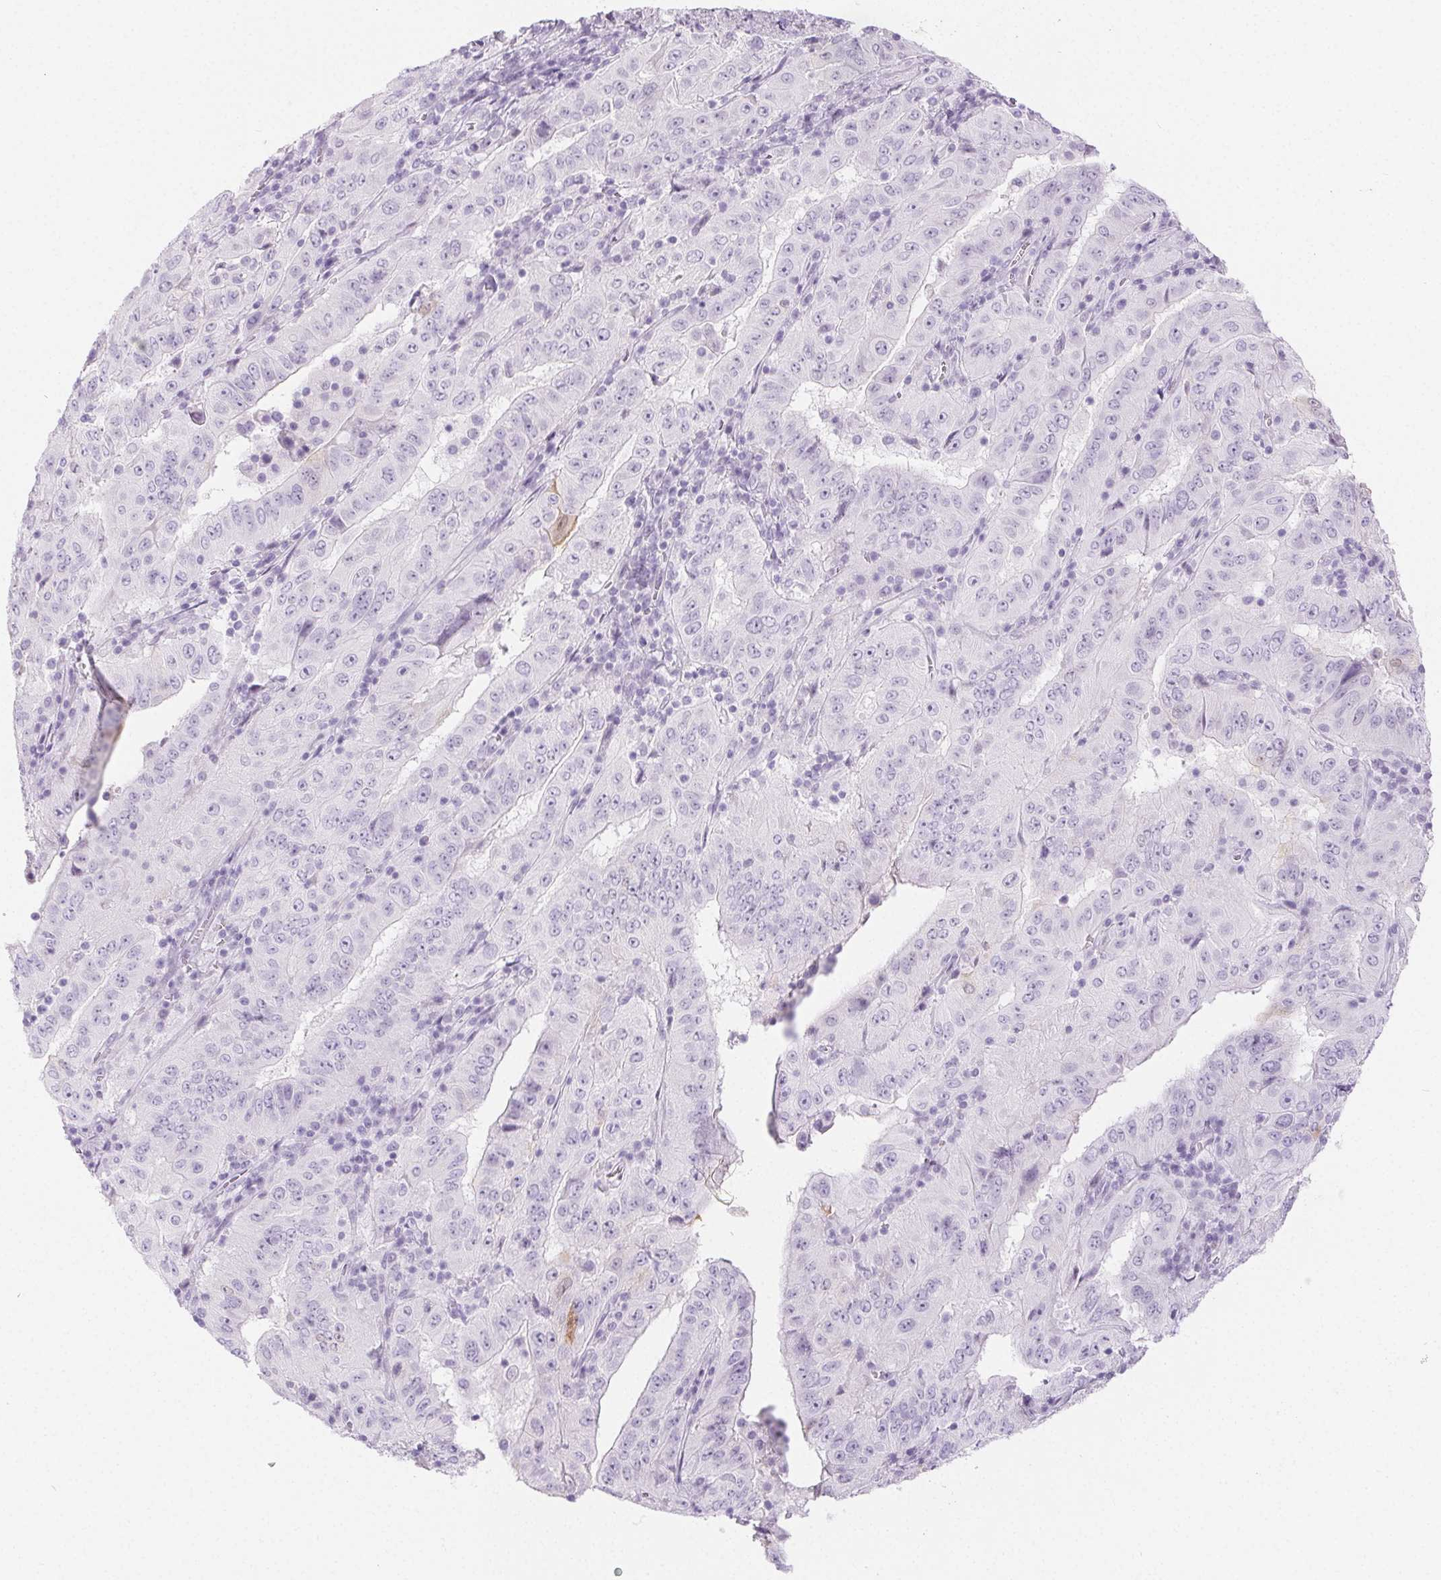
{"staining": {"intensity": "negative", "quantity": "none", "location": "none"}, "tissue": "pancreatic cancer", "cell_type": "Tumor cells", "image_type": "cancer", "snomed": [{"axis": "morphology", "description": "Adenocarcinoma, NOS"}, {"axis": "topography", "description": "Pancreas"}], "caption": "Protein analysis of pancreatic cancer (adenocarcinoma) reveals no significant positivity in tumor cells.", "gene": "SPRR3", "patient": {"sex": "male", "age": 63}}